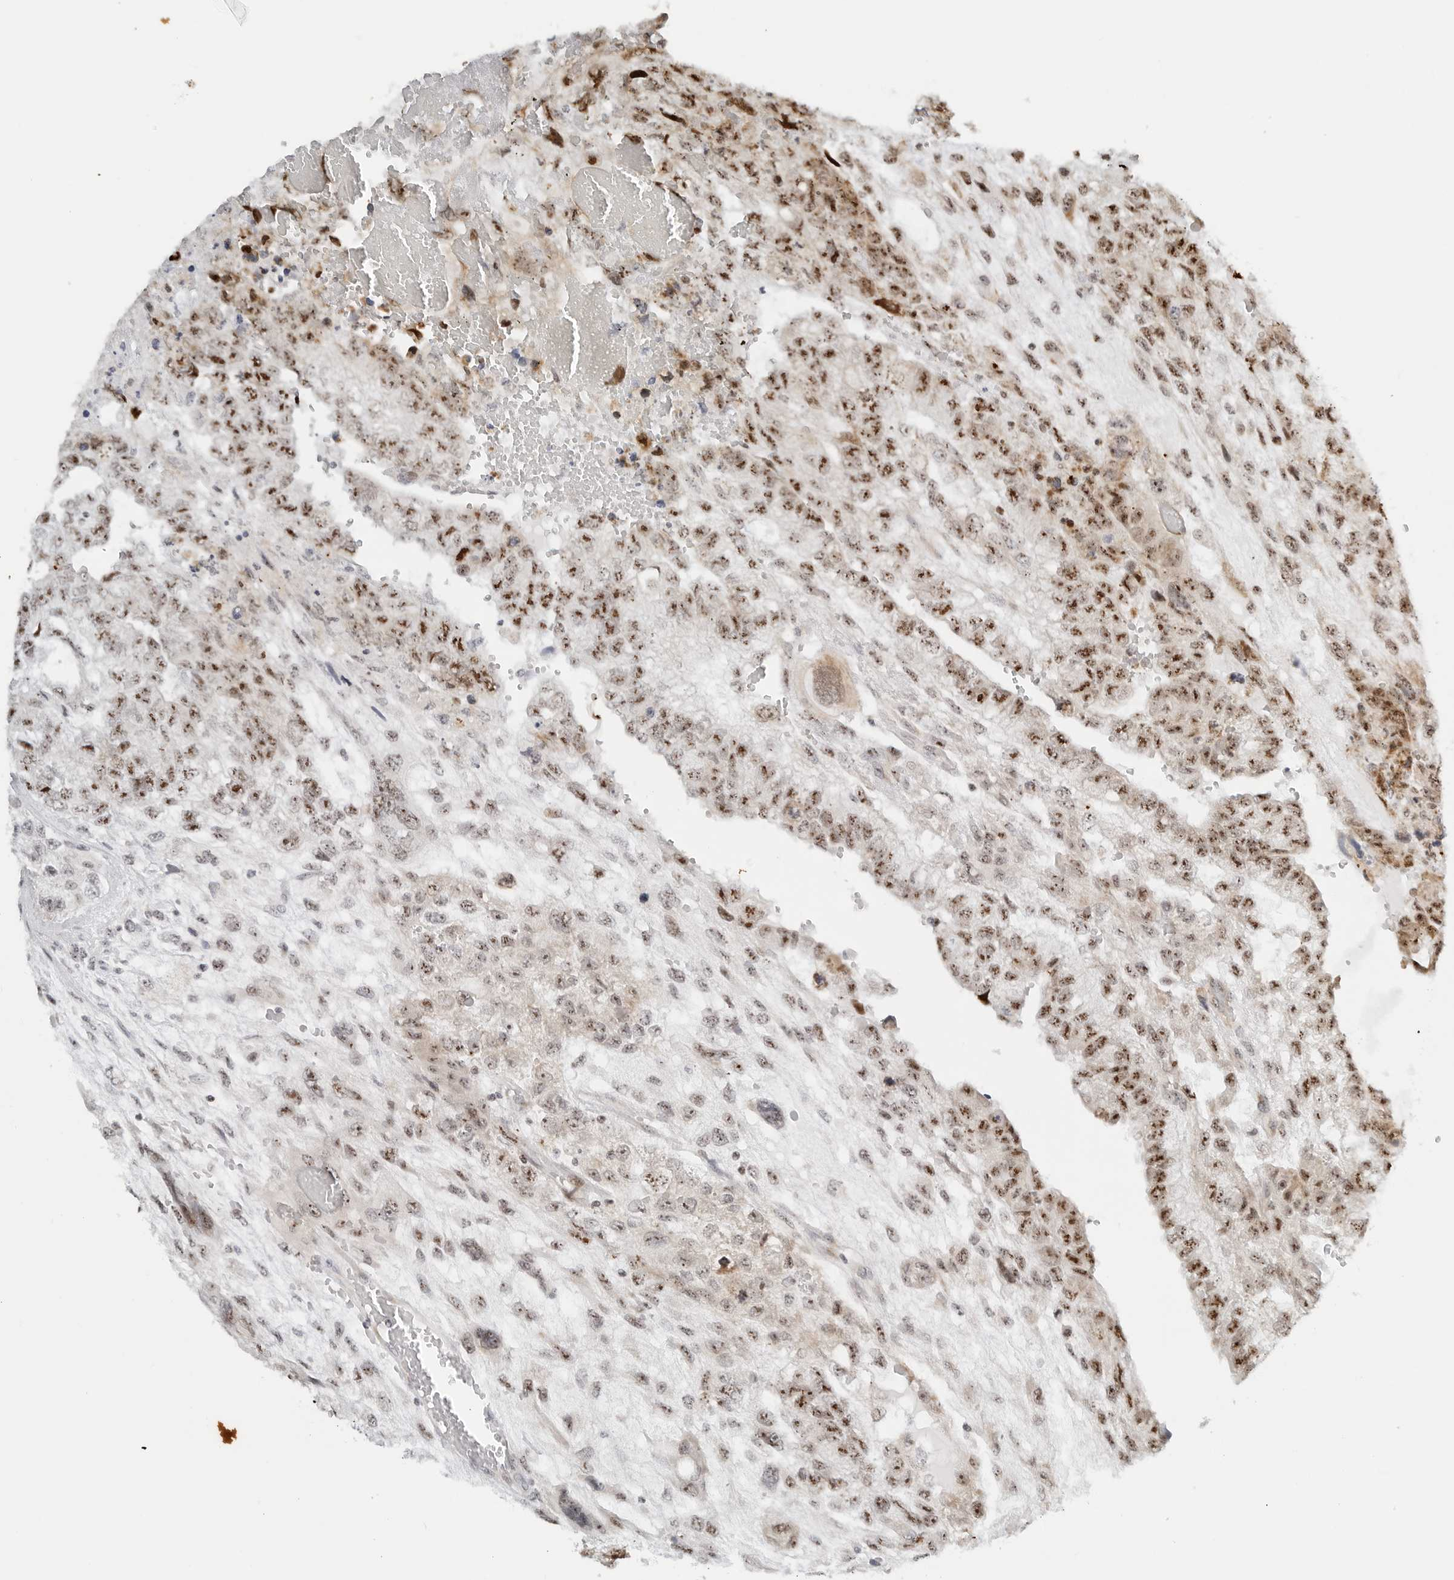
{"staining": {"intensity": "moderate", "quantity": ">75%", "location": "nuclear"}, "tissue": "testis cancer", "cell_type": "Tumor cells", "image_type": "cancer", "snomed": [{"axis": "morphology", "description": "Carcinoma, Embryonal, NOS"}, {"axis": "topography", "description": "Testis"}], "caption": "High-magnification brightfield microscopy of embryonal carcinoma (testis) stained with DAB (3,3'-diaminobenzidine) (brown) and counterstained with hematoxylin (blue). tumor cells exhibit moderate nuclear staining is seen in approximately>75% of cells.", "gene": "RIMKLA", "patient": {"sex": "male", "age": 36}}